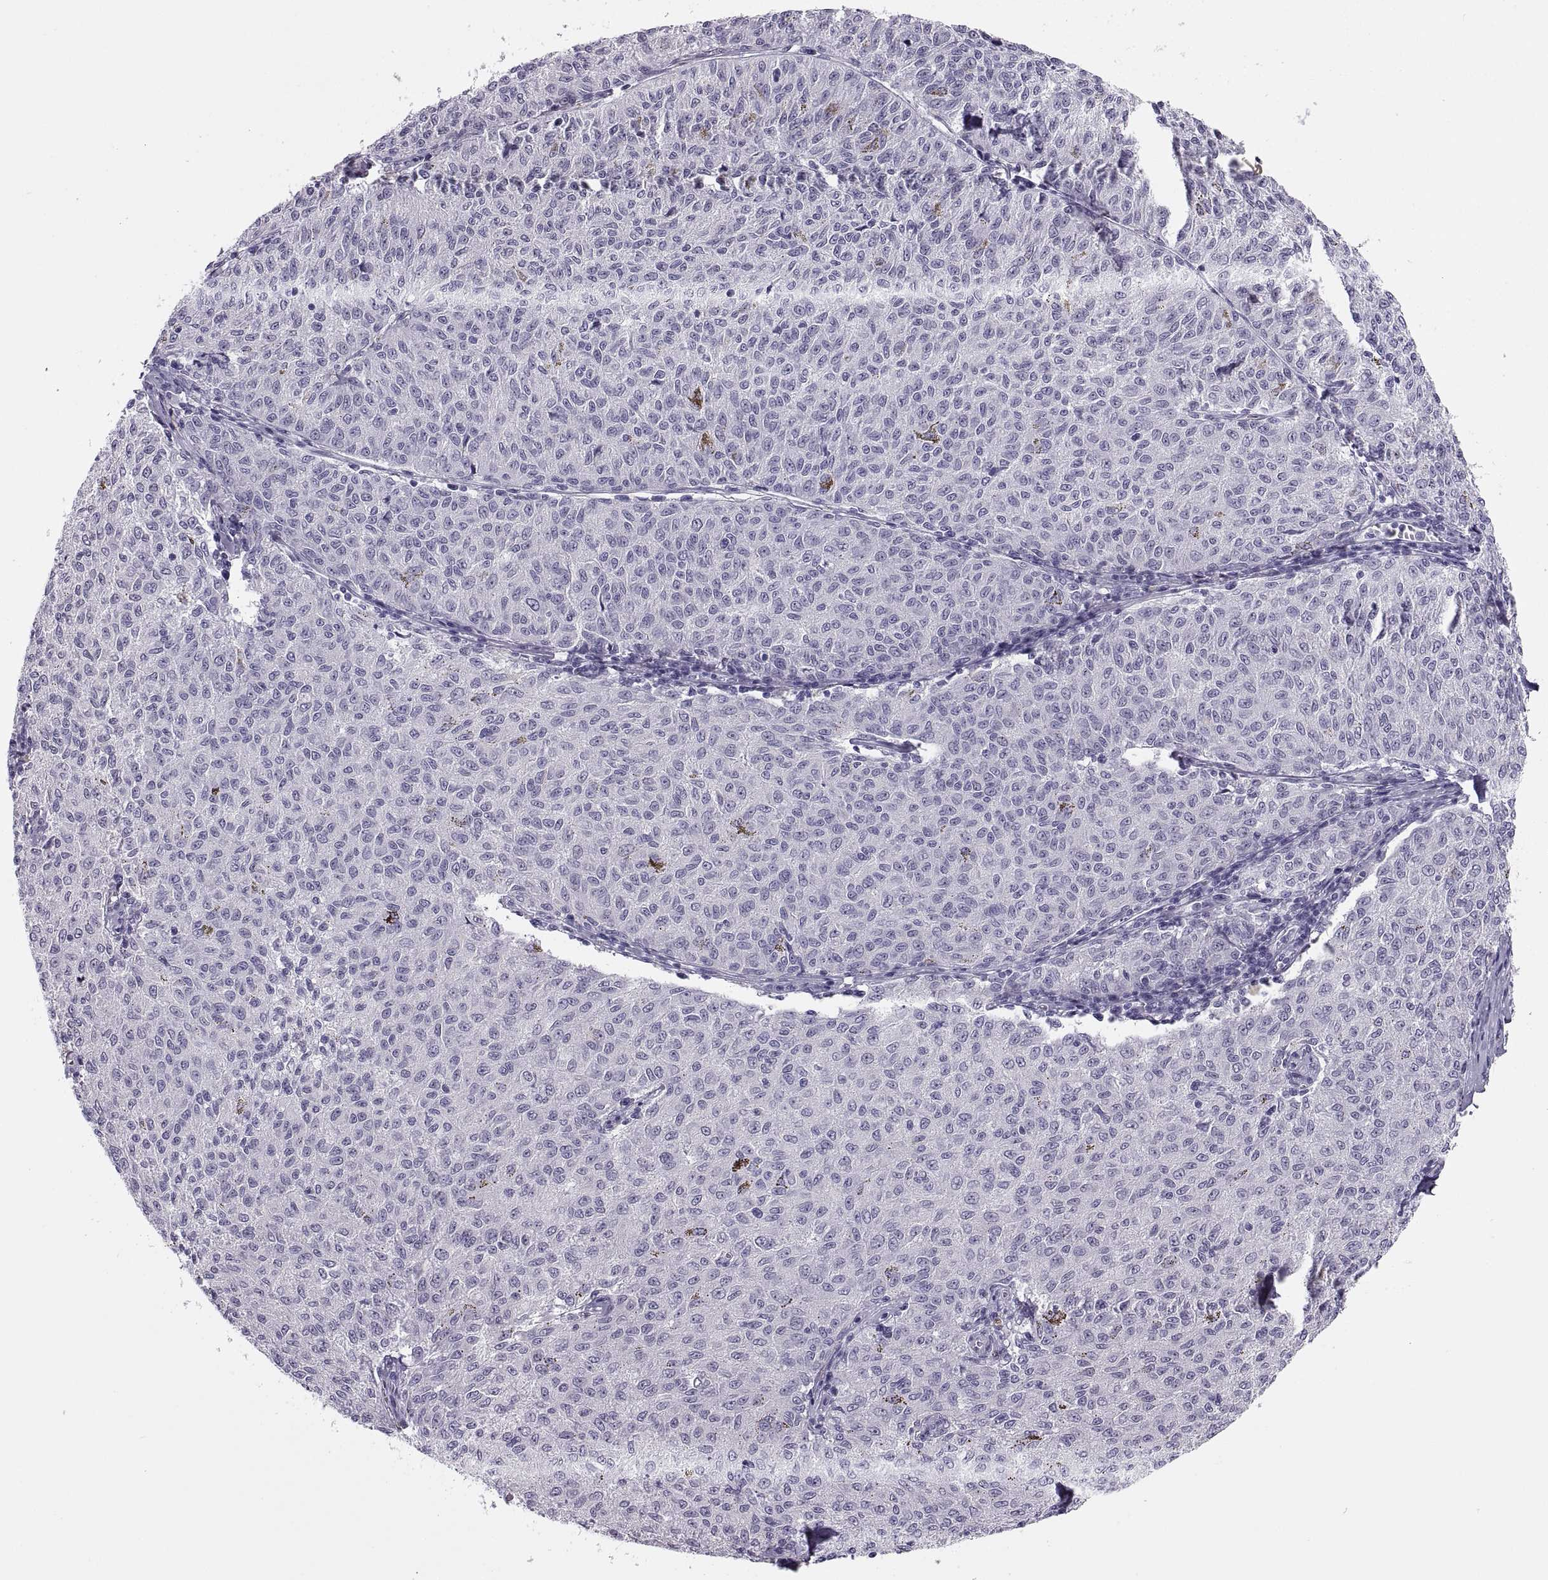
{"staining": {"intensity": "negative", "quantity": "none", "location": "none"}, "tissue": "melanoma", "cell_type": "Tumor cells", "image_type": "cancer", "snomed": [{"axis": "morphology", "description": "Malignant melanoma, NOS"}, {"axis": "topography", "description": "Skin"}], "caption": "Tumor cells show no significant positivity in malignant melanoma.", "gene": "C3orf22", "patient": {"sex": "female", "age": 72}}